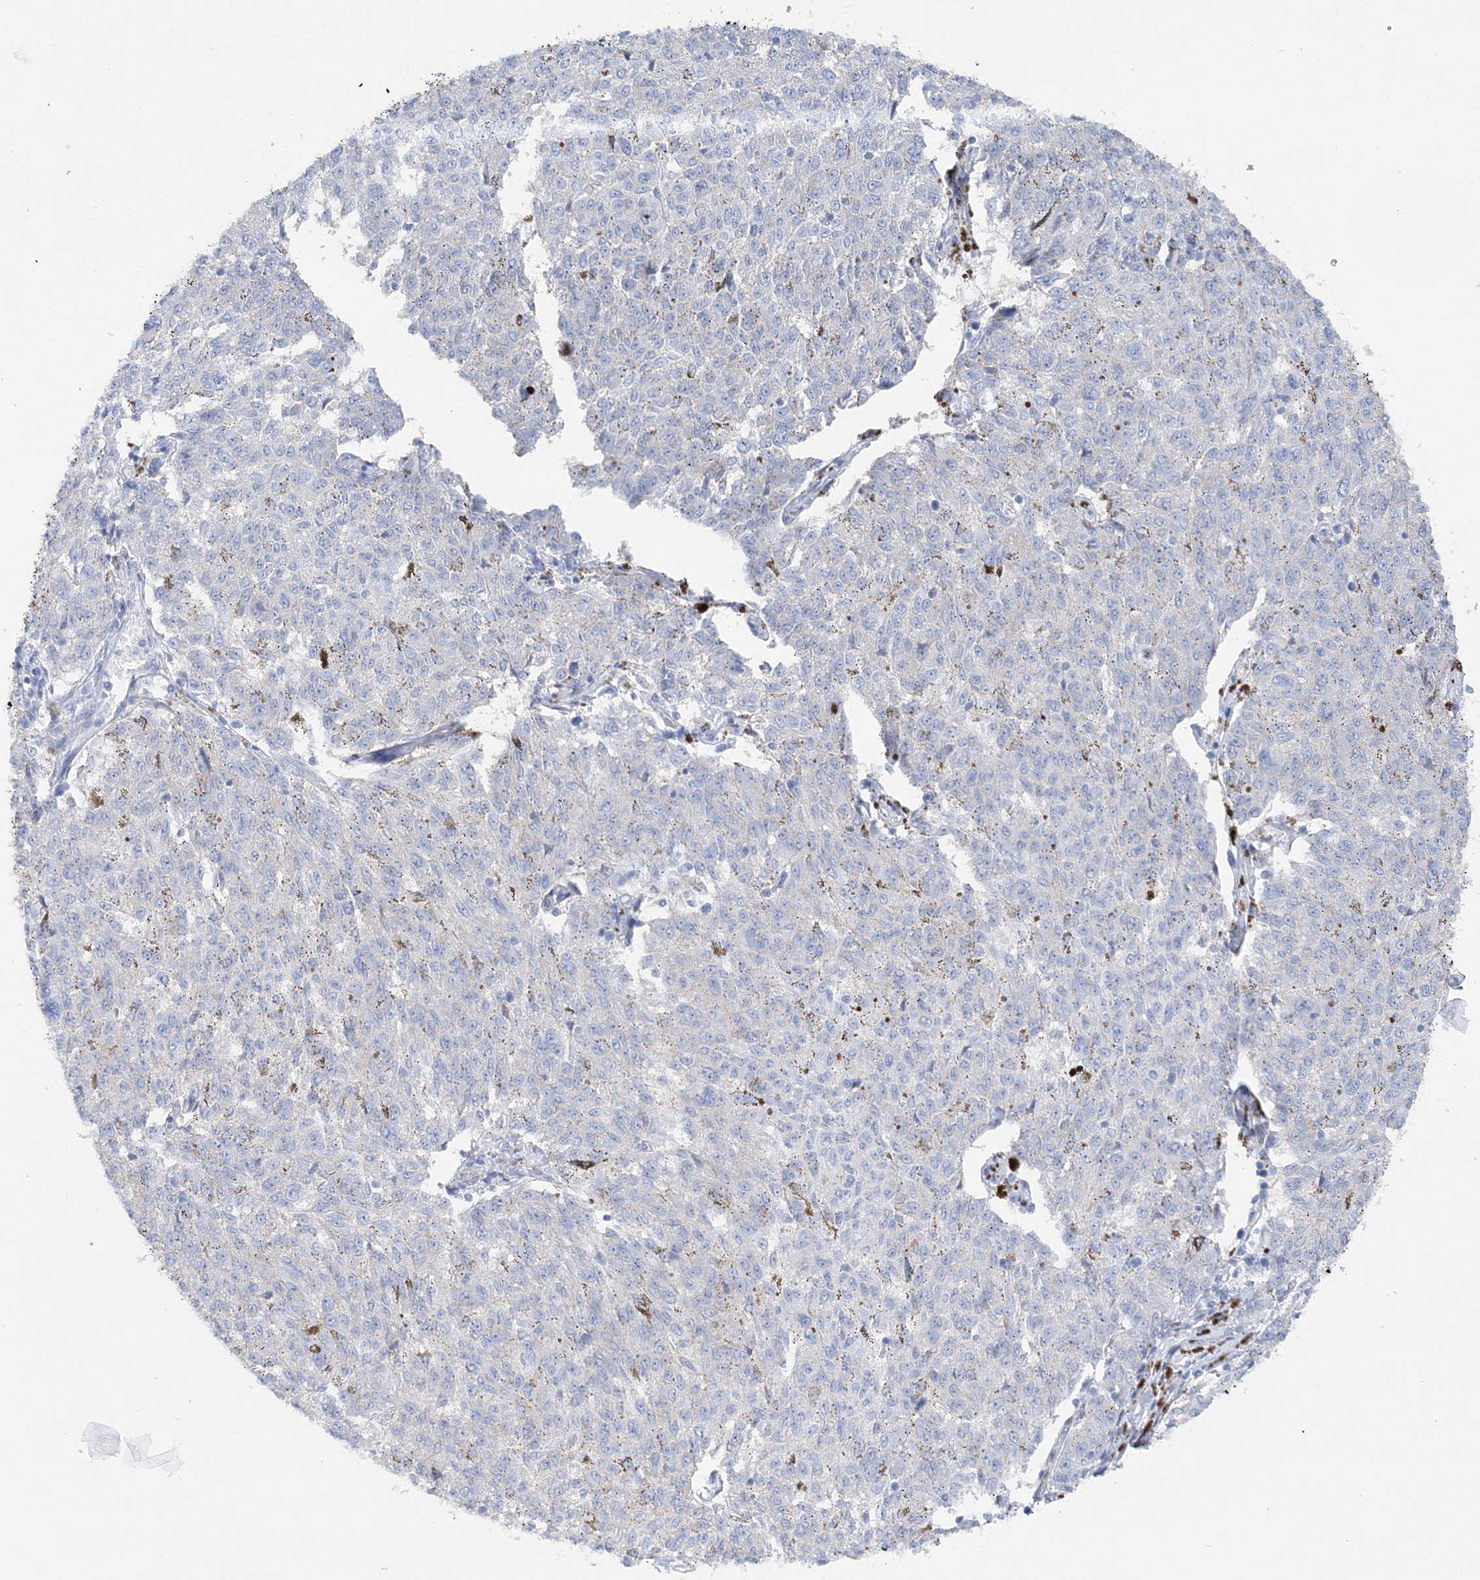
{"staining": {"intensity": "negative", "quantity": "none", "location": "none"}, "tissue": "melanoma", "cell_type": "Tumor cells", "image_type": "cancer", "snomed": [{"axis": "morphology", "description": "Malignant melanoma, NOS"}, {"axis": "topography", "description": "Skin"}], "caption": "Immunohistochemistry histopathology image of malignant melanoma stained for a protein (brown), which reveals no positivity in tumor cells.", "gene": "SLC5A6", "patient": {"sex": "female", "age": 72}}